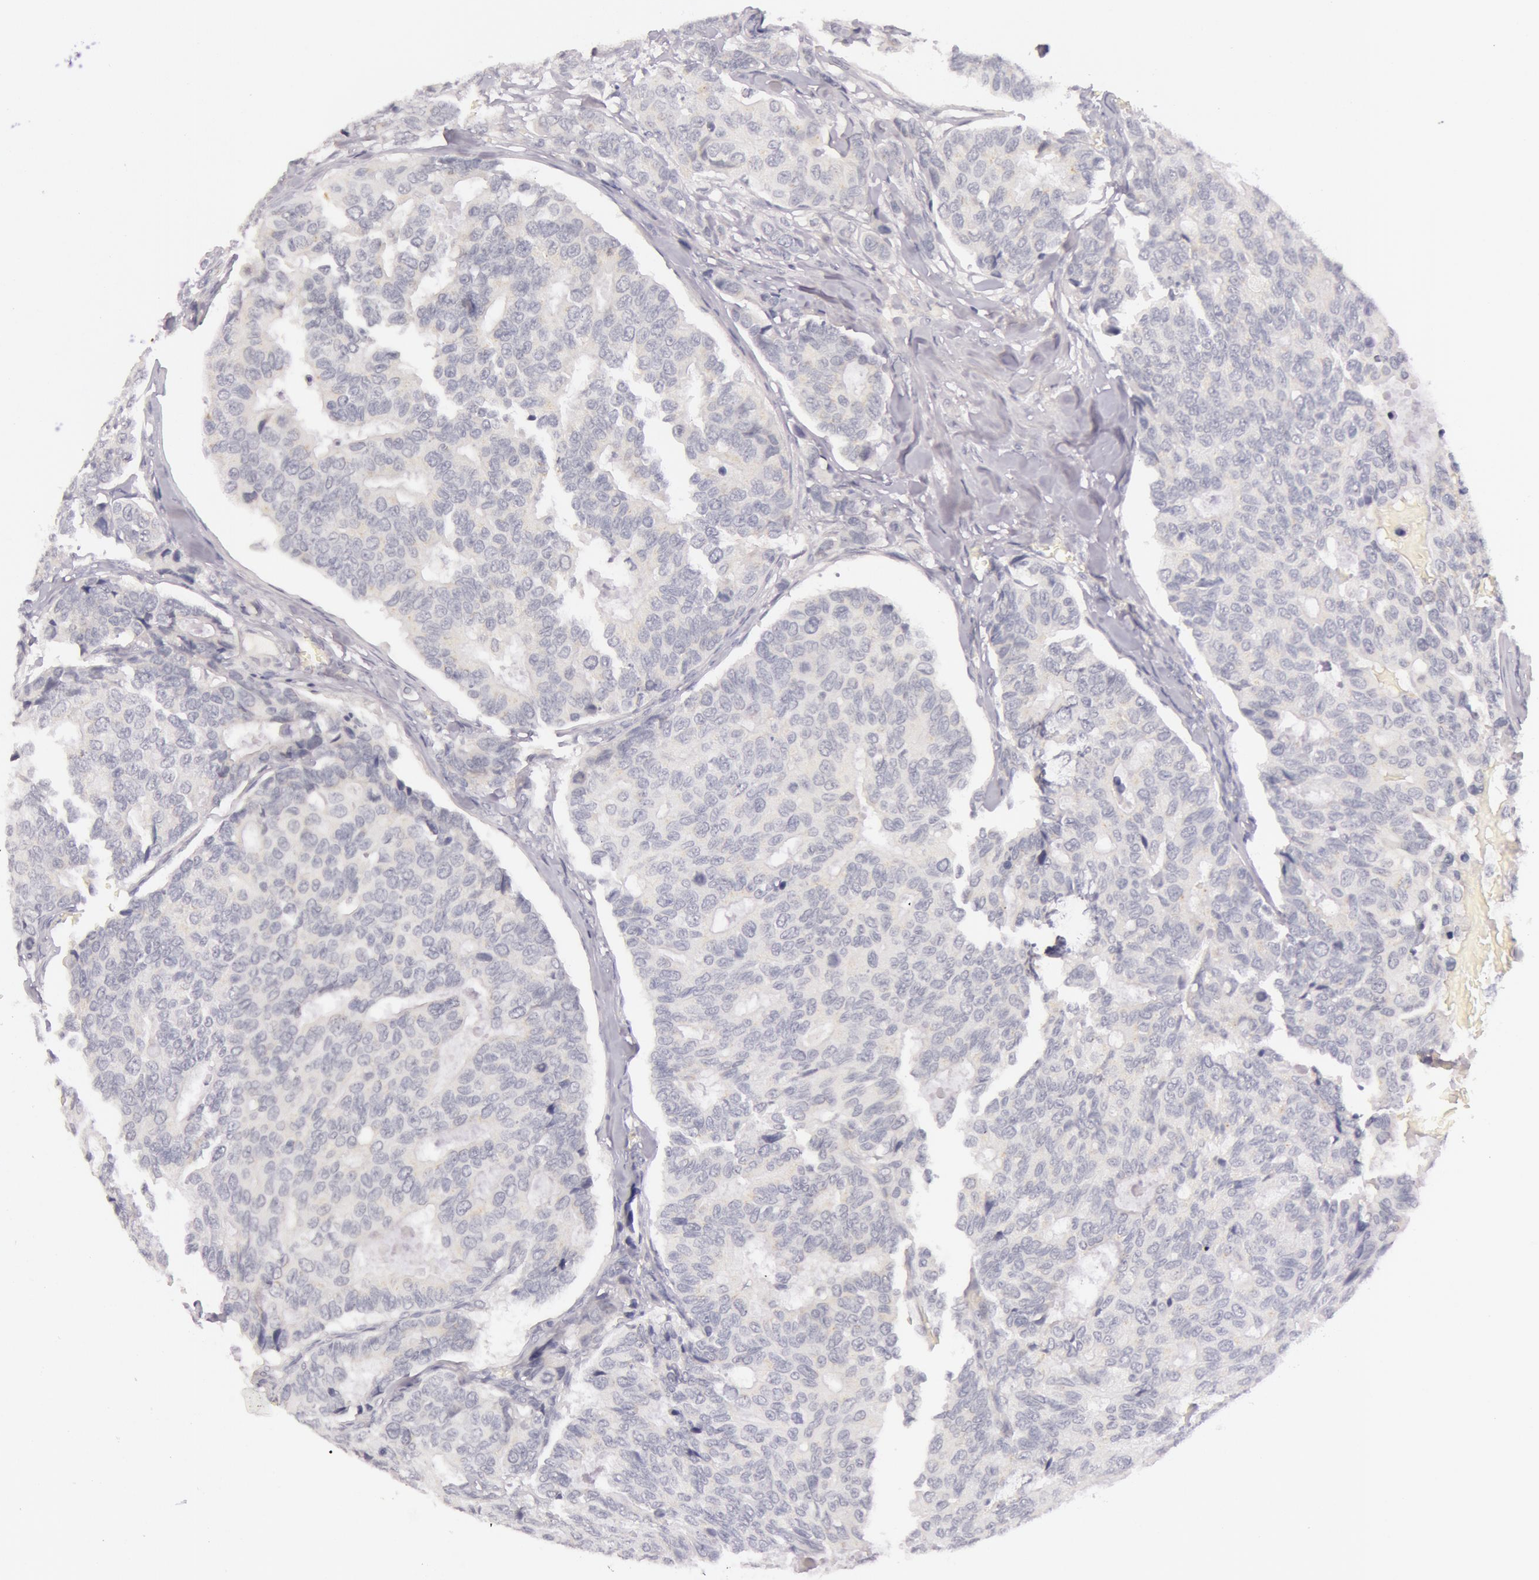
{"staining": {"intensity": "negative", "quantity": "none", "location": "none"}, "tissue": "breast cancer", "cell_type": "Tumor cells", "image_type": "cancer", "snomed": [{"axis": "morphology", "description": "Duct carcinoma"}, {"axis": "topography", "description": "Breast"}], "caption": "This is a photomicrograph of immunohistochemistry (IHC) staining of breast intraductal carcinoma, which shows no expression in tumor cells.", "gene": "RBMY1F", "patient": {"sex": "female", "age": 69}}